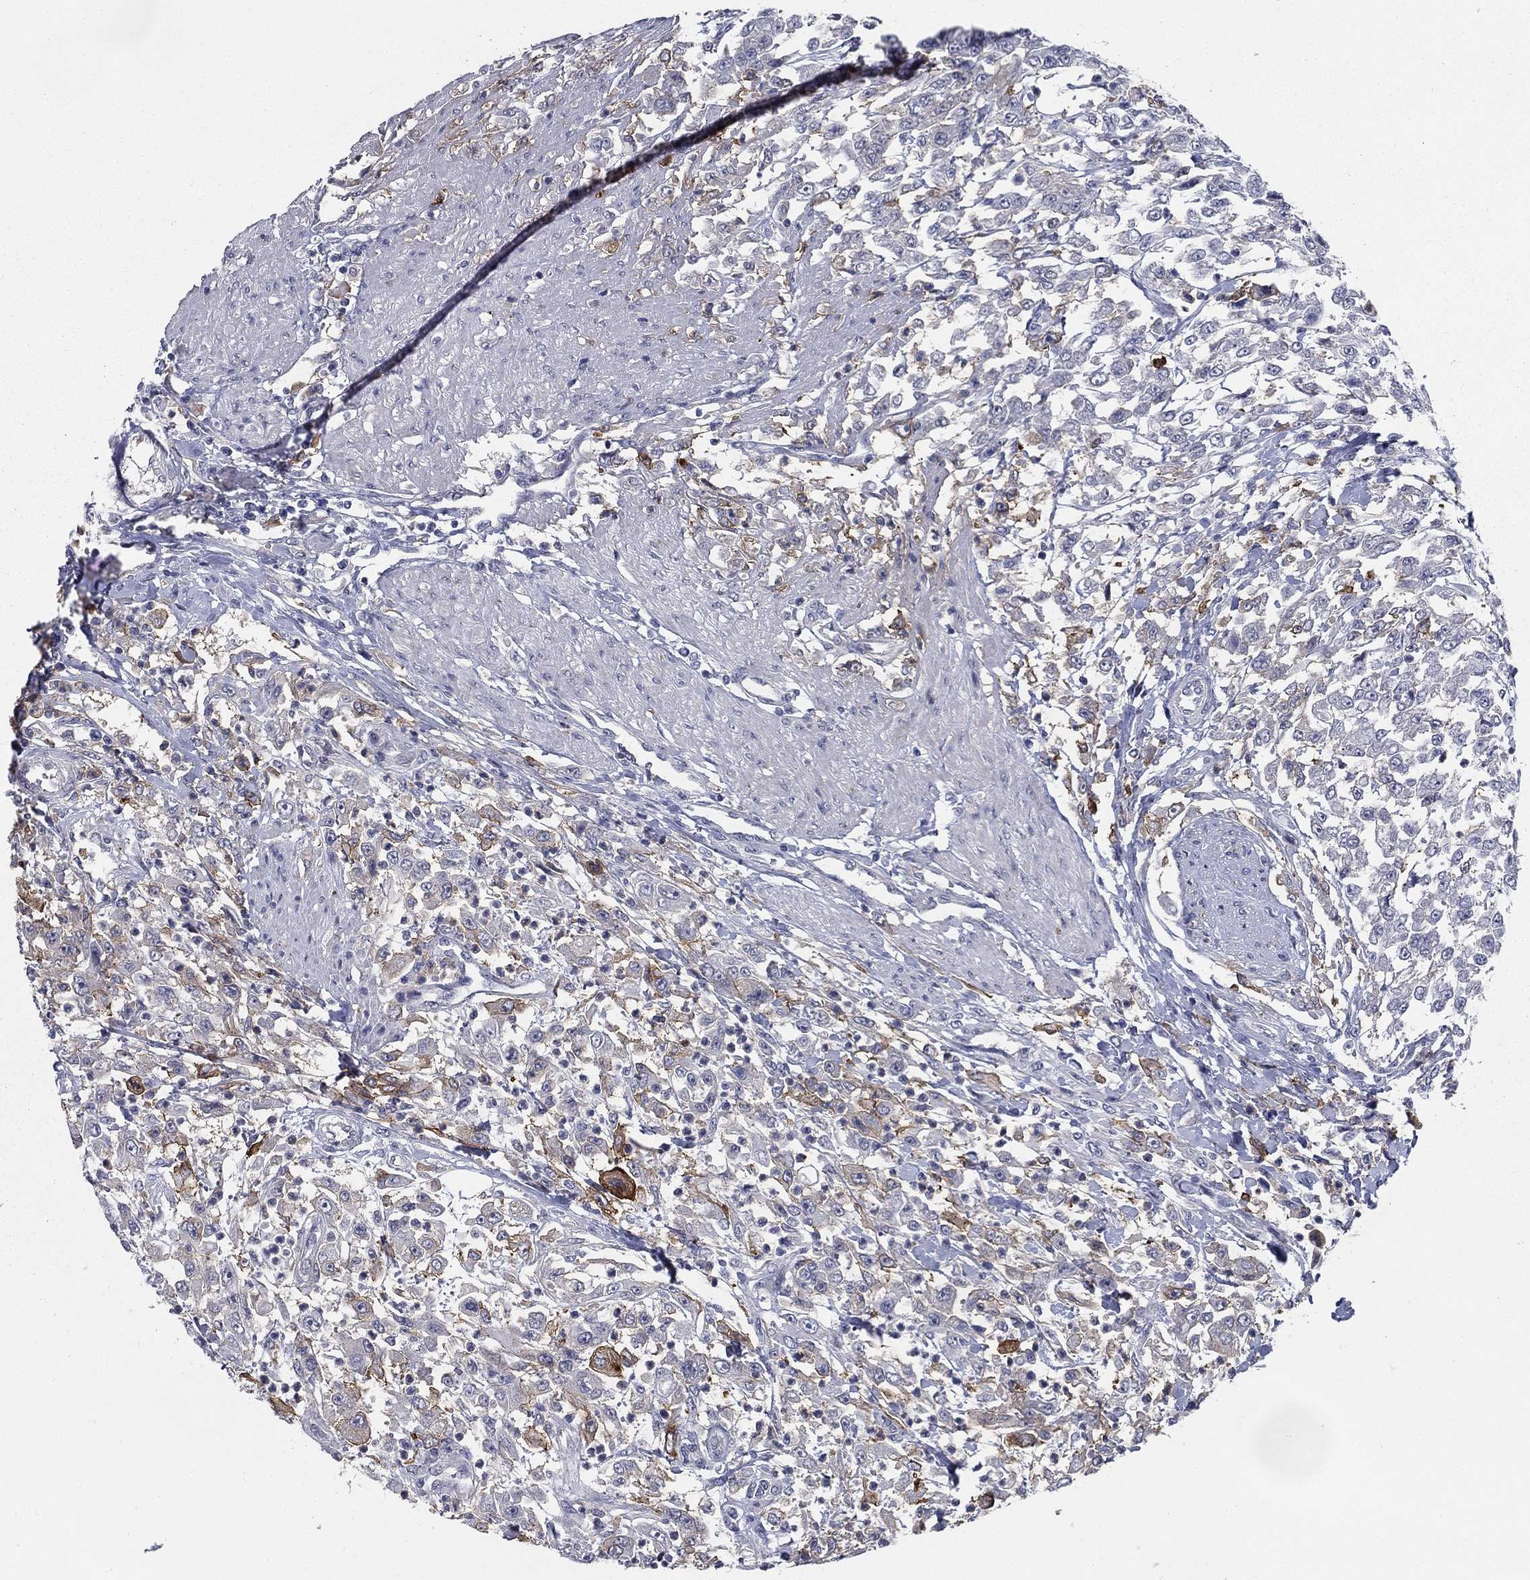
{"staining": {"intensity": "weak", "quantity": "<25%", "location": "cytoplasmic/membranous"}, "tissue": "urothelial cancer", "cell_type": "Tumor cells", "image_type": "cancer", "snomed": [{"axis": "morphology", "description": "Urothelial carcinoma, High grade"}, {"axis": "topography", "description": "Urinary bladder"}], "caption": "This is an immunohistochemistry image of human urothelial carcinoma (high-grade). There is no staining in tumor cells.", "gene": "CD274", "patient": {"sex": "male", "age": 46}}